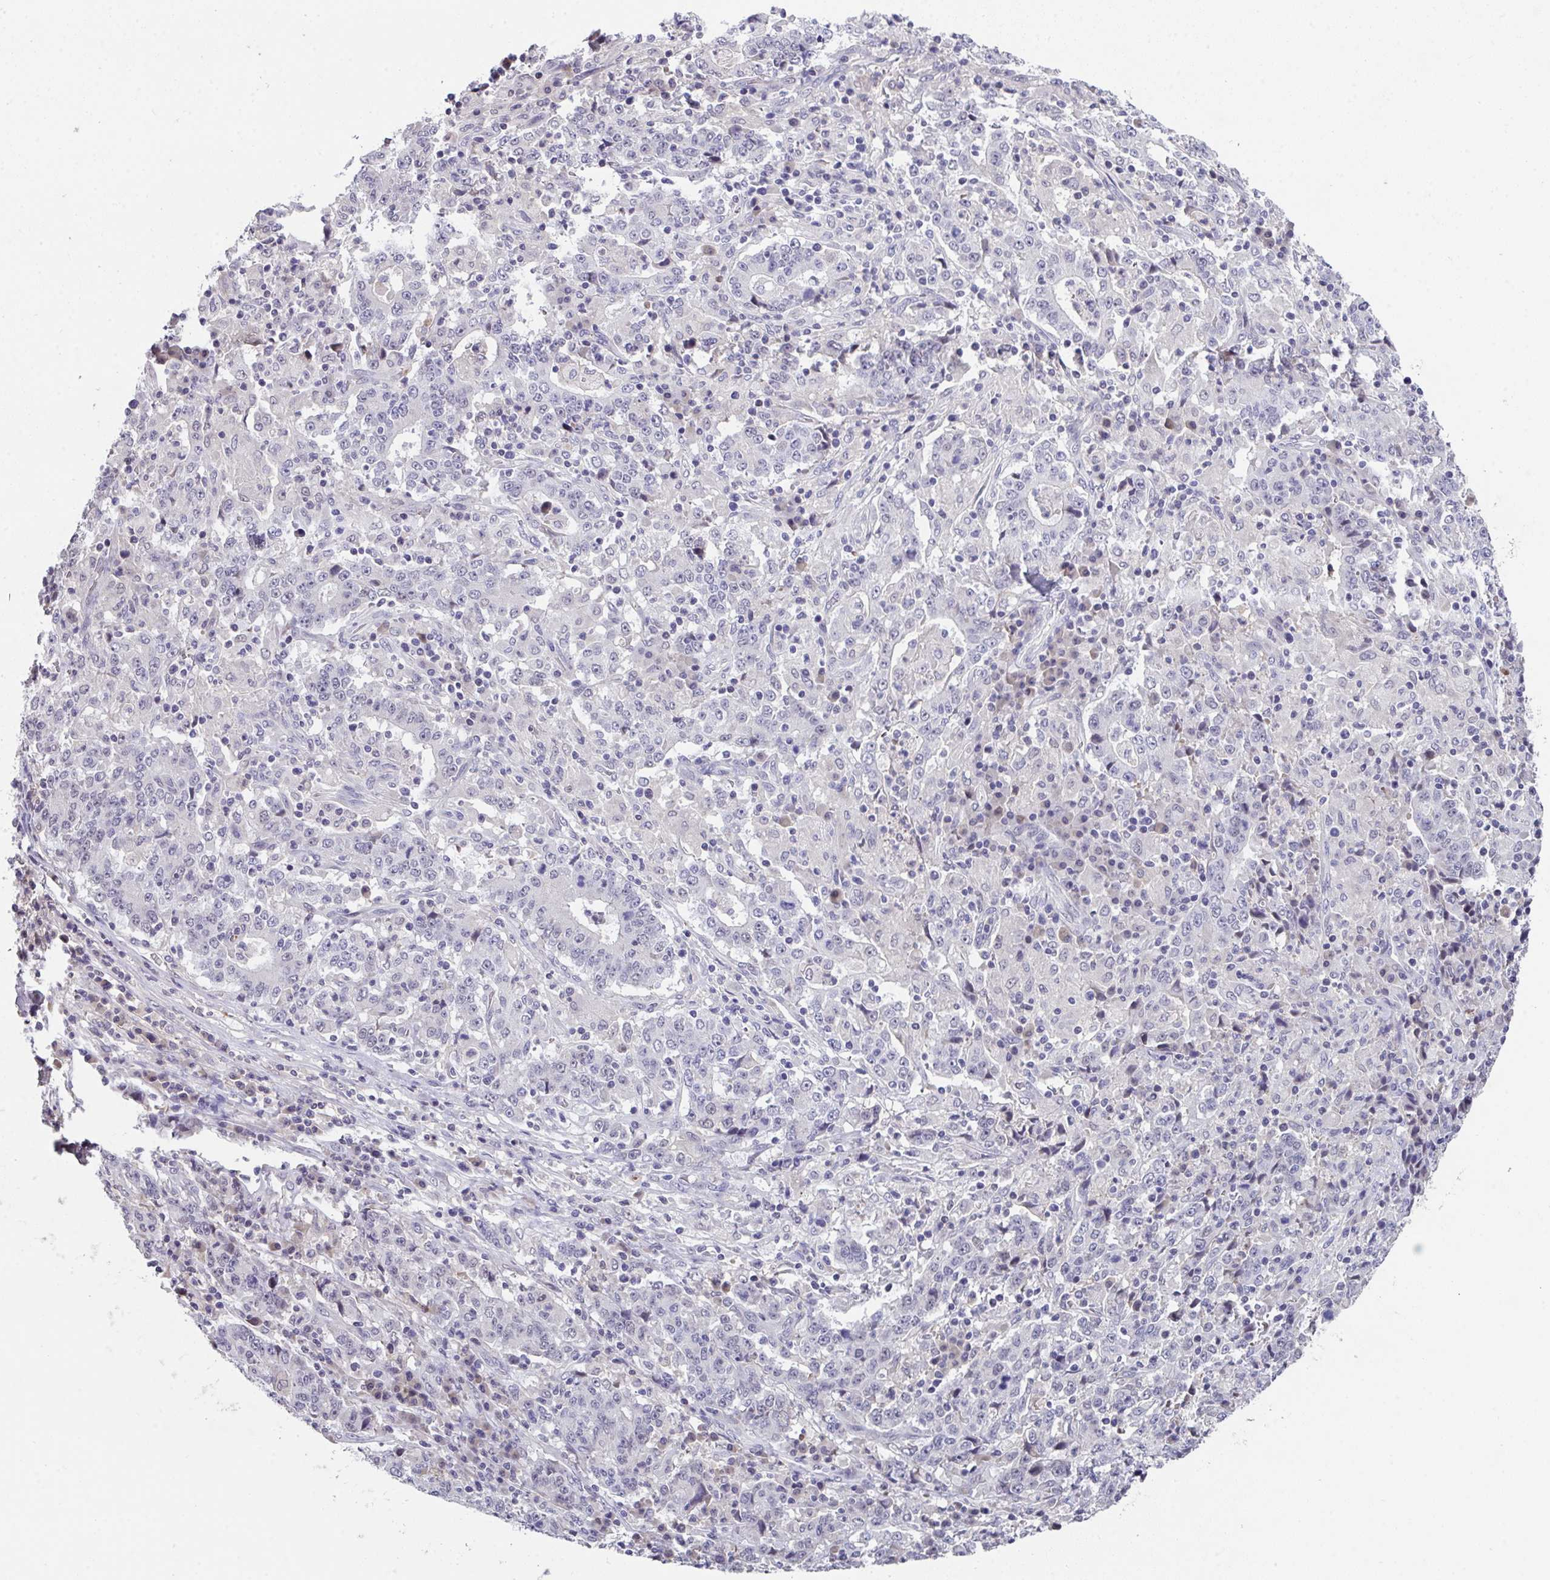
{"staining": {"intensity": "negative", "quantity": "none", "location": "none"}, "tissue": "stomach cancer", "cell_type": "Tumor cells", "image_type": "cancer", "snomed": [{"axis": "morphology", "description": "Normal tissue, NOS"}, {"axis": "morphology", "description": "Adenocarcinoma, NOS"}, {"axis": "topography", "description": "Stomach, upper"}, {"axis": "topography", "description": "Stomach"}], "caption": "Immunohistochemistry (IHC) of adenocarcinoma (stomach) shows no staining in tumor cells. Brightfield microscopy of IHC stained with DAB (3,3'-diaminobenzidine) (brown) and hematoxylin (blue), captured at high magnification.", "gene": "GLTPD2", "patient": {"sex": "male", "age": 59}}